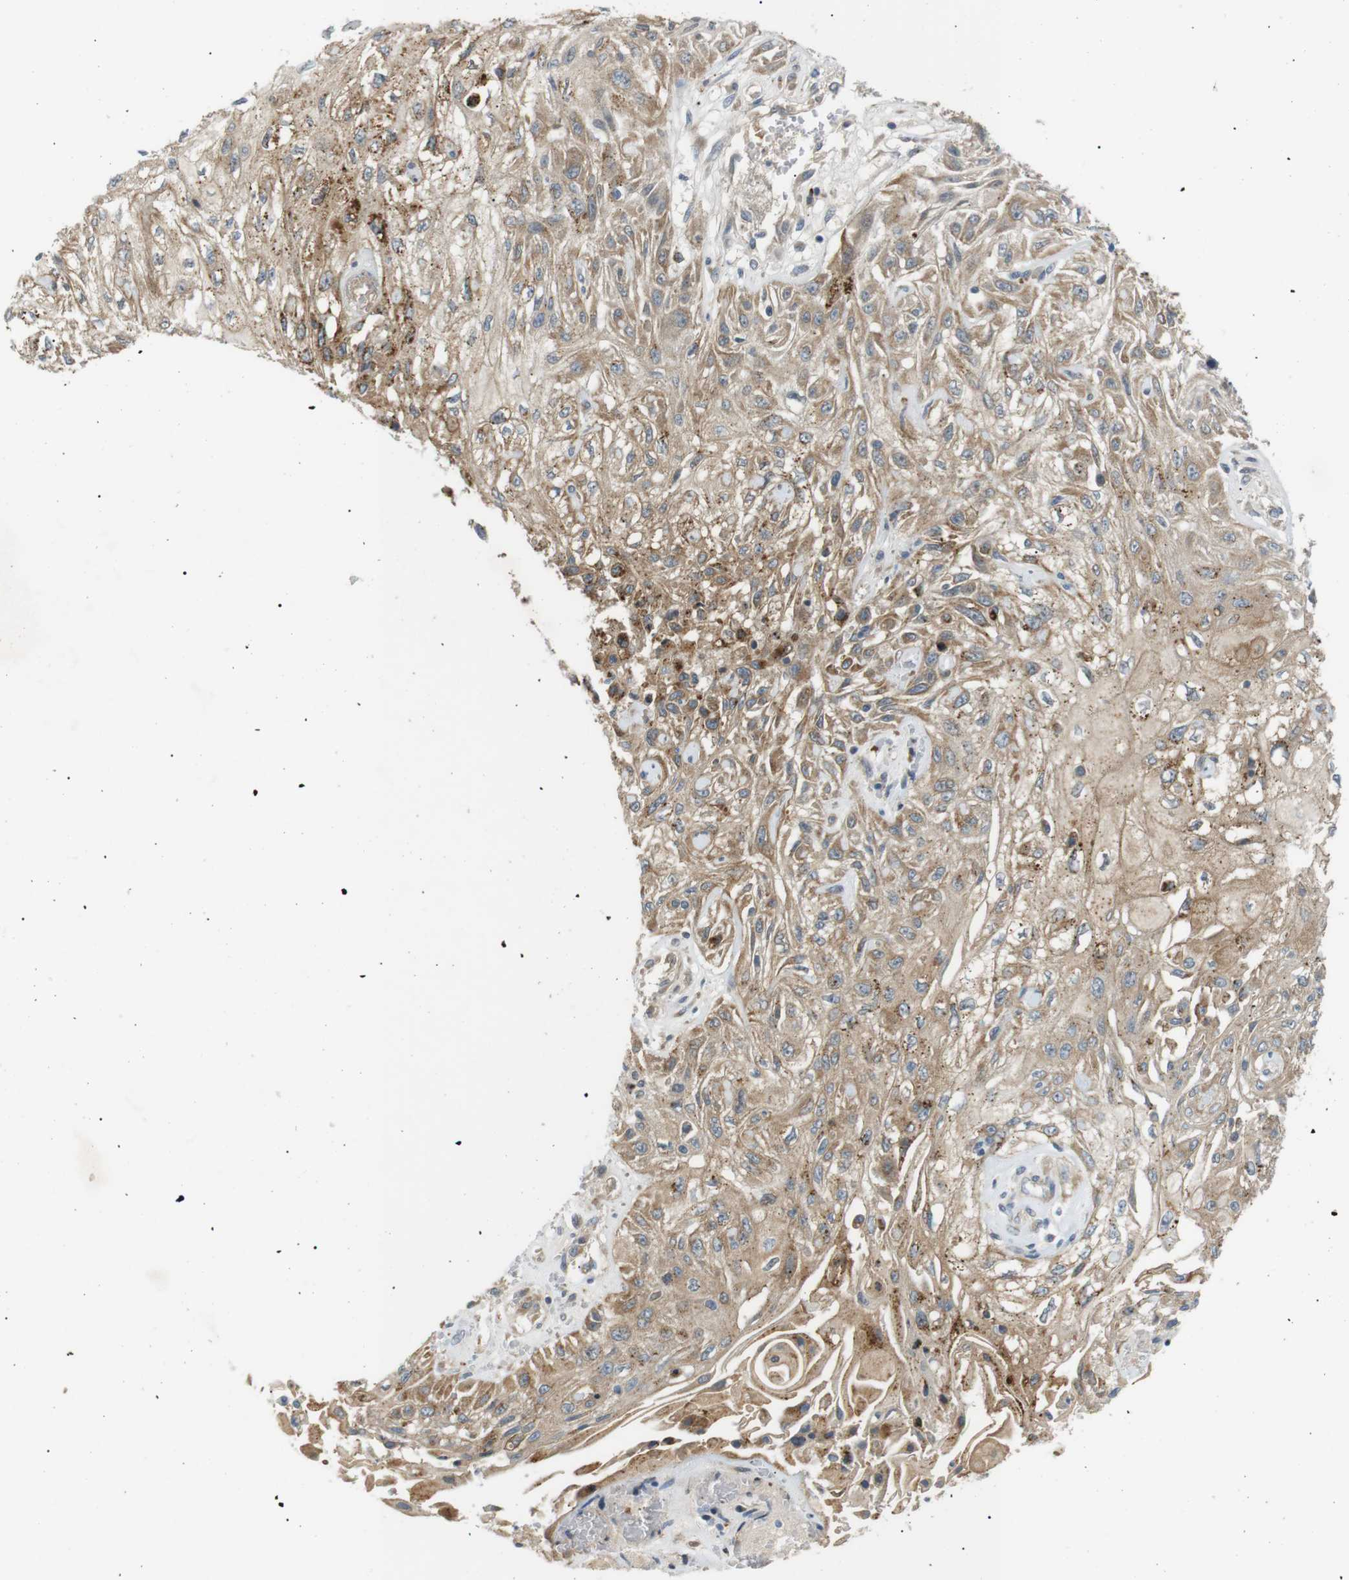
{"staining": {"intensity": "moderate", "quantity": ">75%", "location": "cytoplasmic/membranous"}, "tissue": "skin cancer", "cell_type": "Tumor cells", "image_type": "cancer", "snomed": [{"axis": "morphology", "description": "Squamous cell carcinoma, NOS"}, {"axis": "topography", "description": "Skin"}], "caption": "Immunohistochemical staining of skin cancer reveals moderate cytoplasmic/membranous protein staining in approximately >75% of tumor cells.", "gene": "B4GALNT2", "patient": {"sex": "male", "age": 75}}